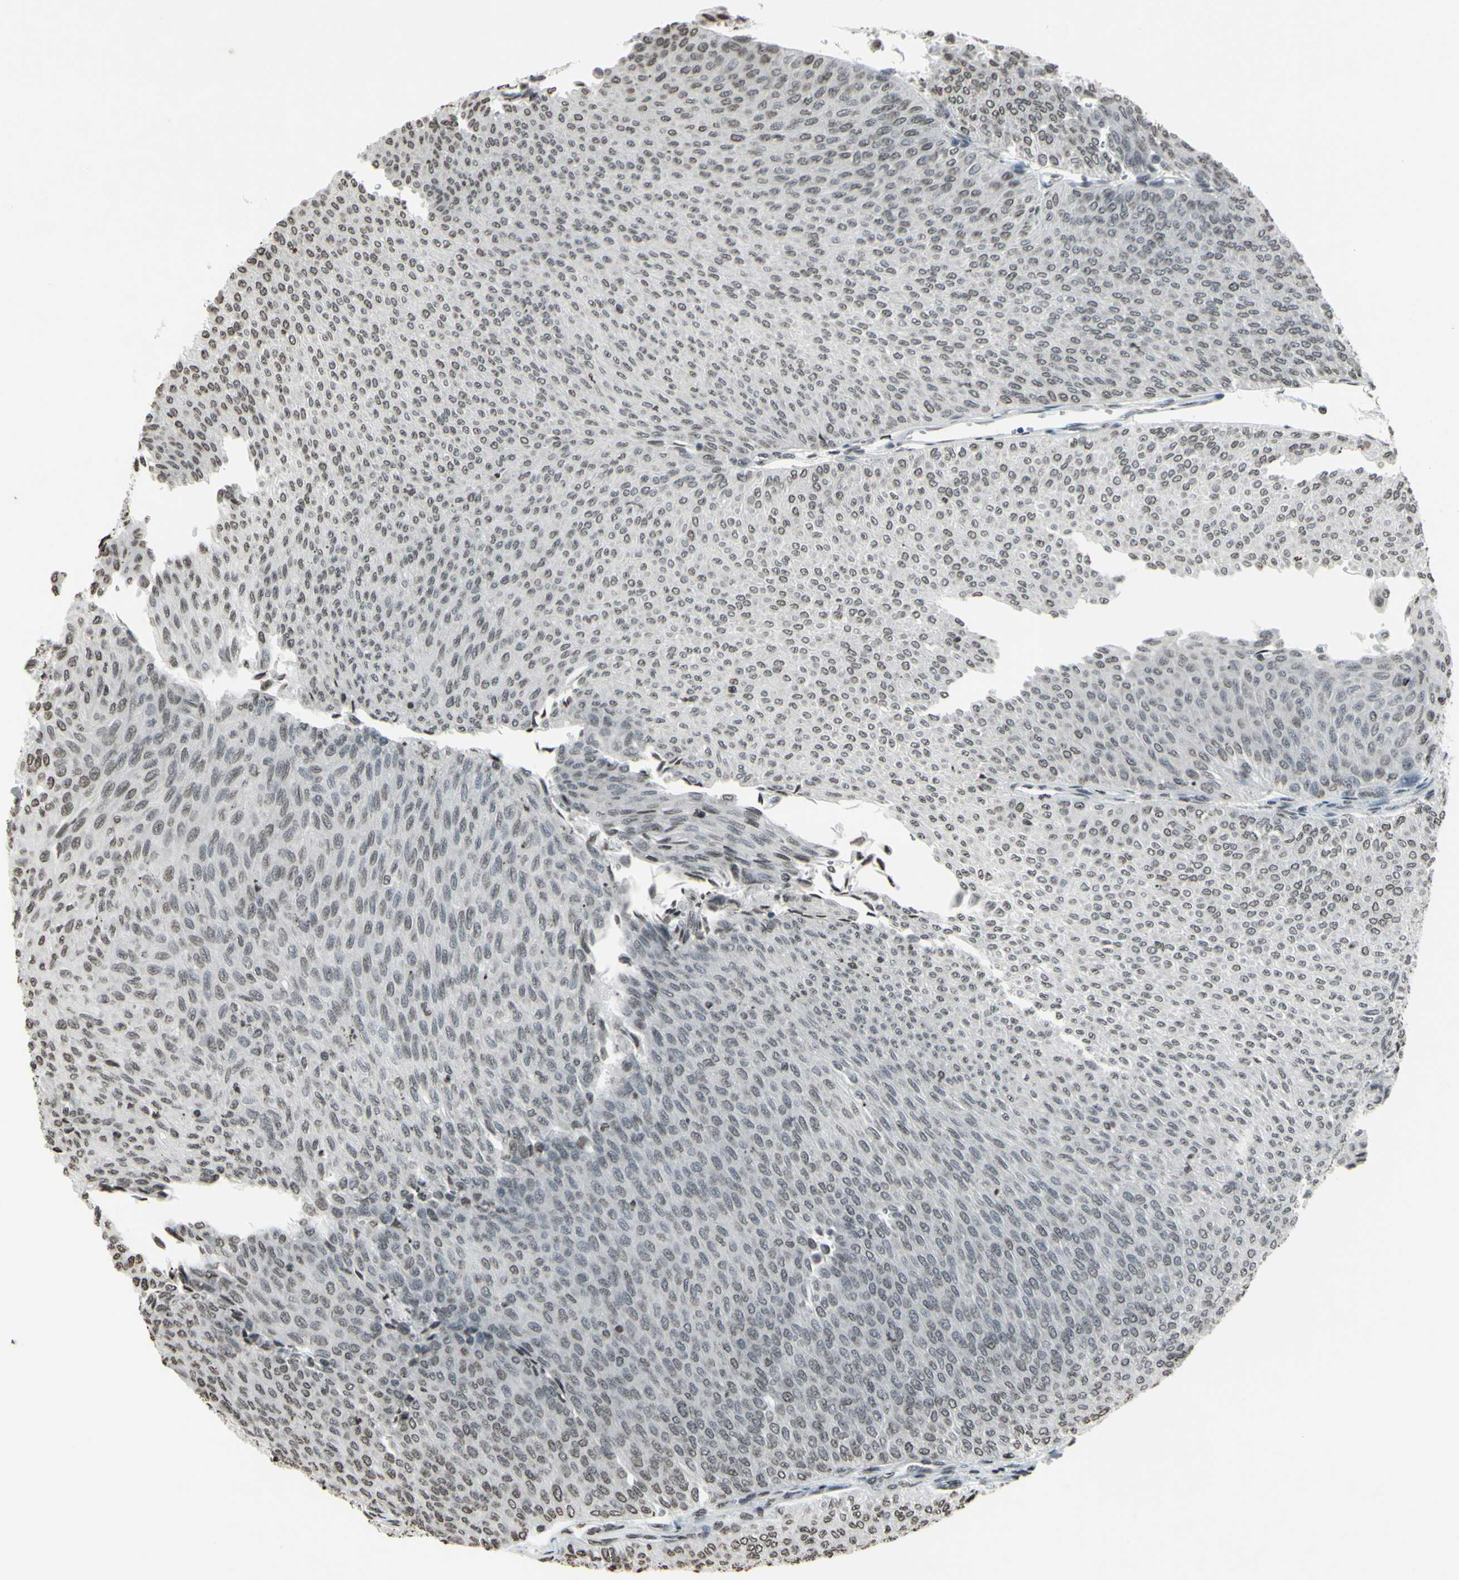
{"staining": {"intensity": "weak", "quantity": "25%-75%", "location": "cytoplasmic/membranous"}, "tissue": "urothelial cancer", "cell_type": "Tumor cells", "image_type": "cancer", "snomed": [{"axis": "morphology", "description": "Urothelial carcinoma, Low grade"}, {"axis": "topography", "description": "Urinary bladder"}], "caption": "Low-grade urothelial carcinoma tissue exhibits weak cytoplasmic/membranous expression in about 25%-75% of tumor cells, visualized by immunohistochemistry.", "gene": "CD79B", "patient": {"sex": "male", "age": 78}}